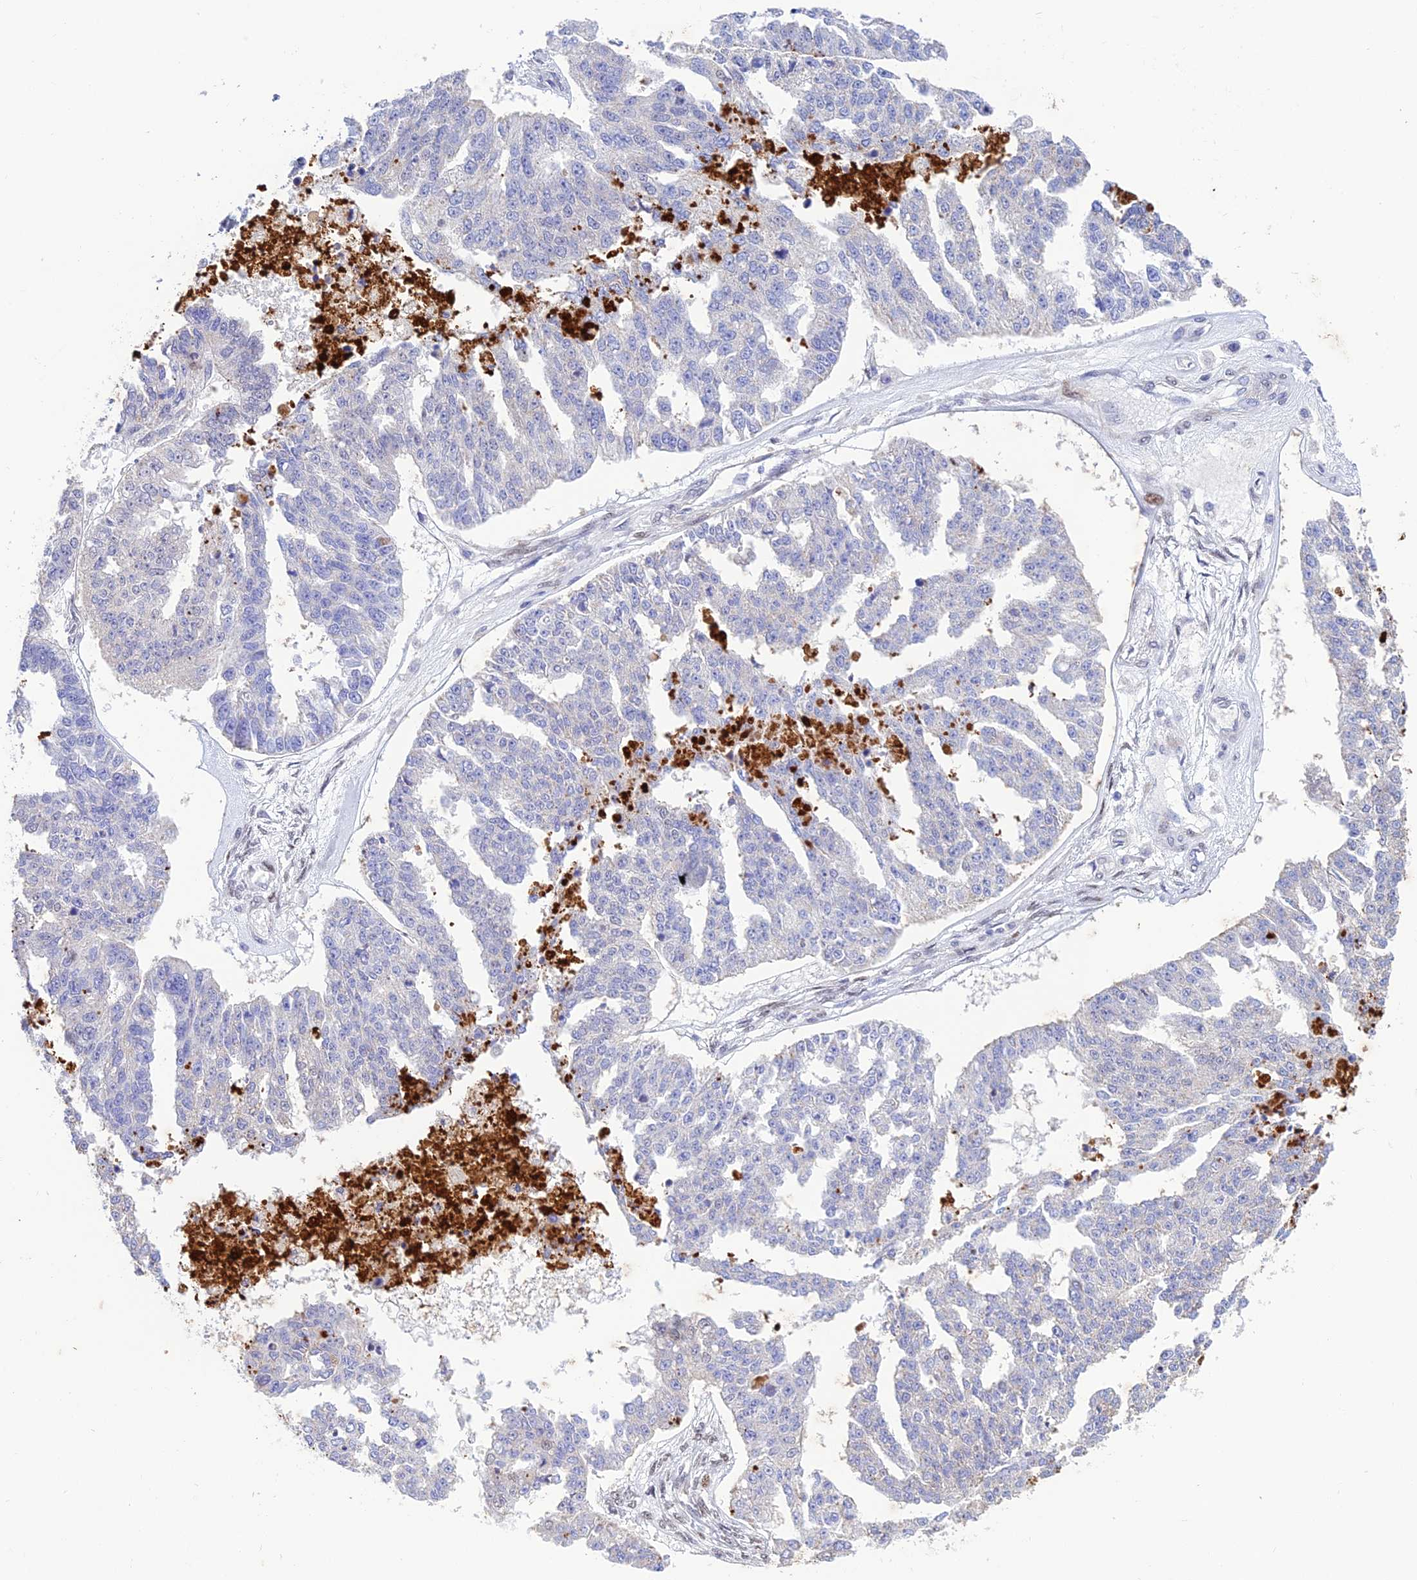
{"staining": {"intensity": "negative", "quantity": "none", "location": "none"}, "tissue": "ovarian cancer", "cell_type": "Tumor cells", "image_type": "cancer", "snomed": [{"axis": "morphology", "description": "Cystadenocarcinoma, serous, NOS"}, {"axis": "topography", "description": "Ovary"}], "caption": "Immunohistochemistry (IHC) of ovarian serous cystadenocarcinoma demonstrates no staining in tumor cells. (DAB (3,3'-diaminobenzidine) immunohistochemistry, high magnification).", "gene": "WDR55", "patient": {"sex": "female", "age": 58}}